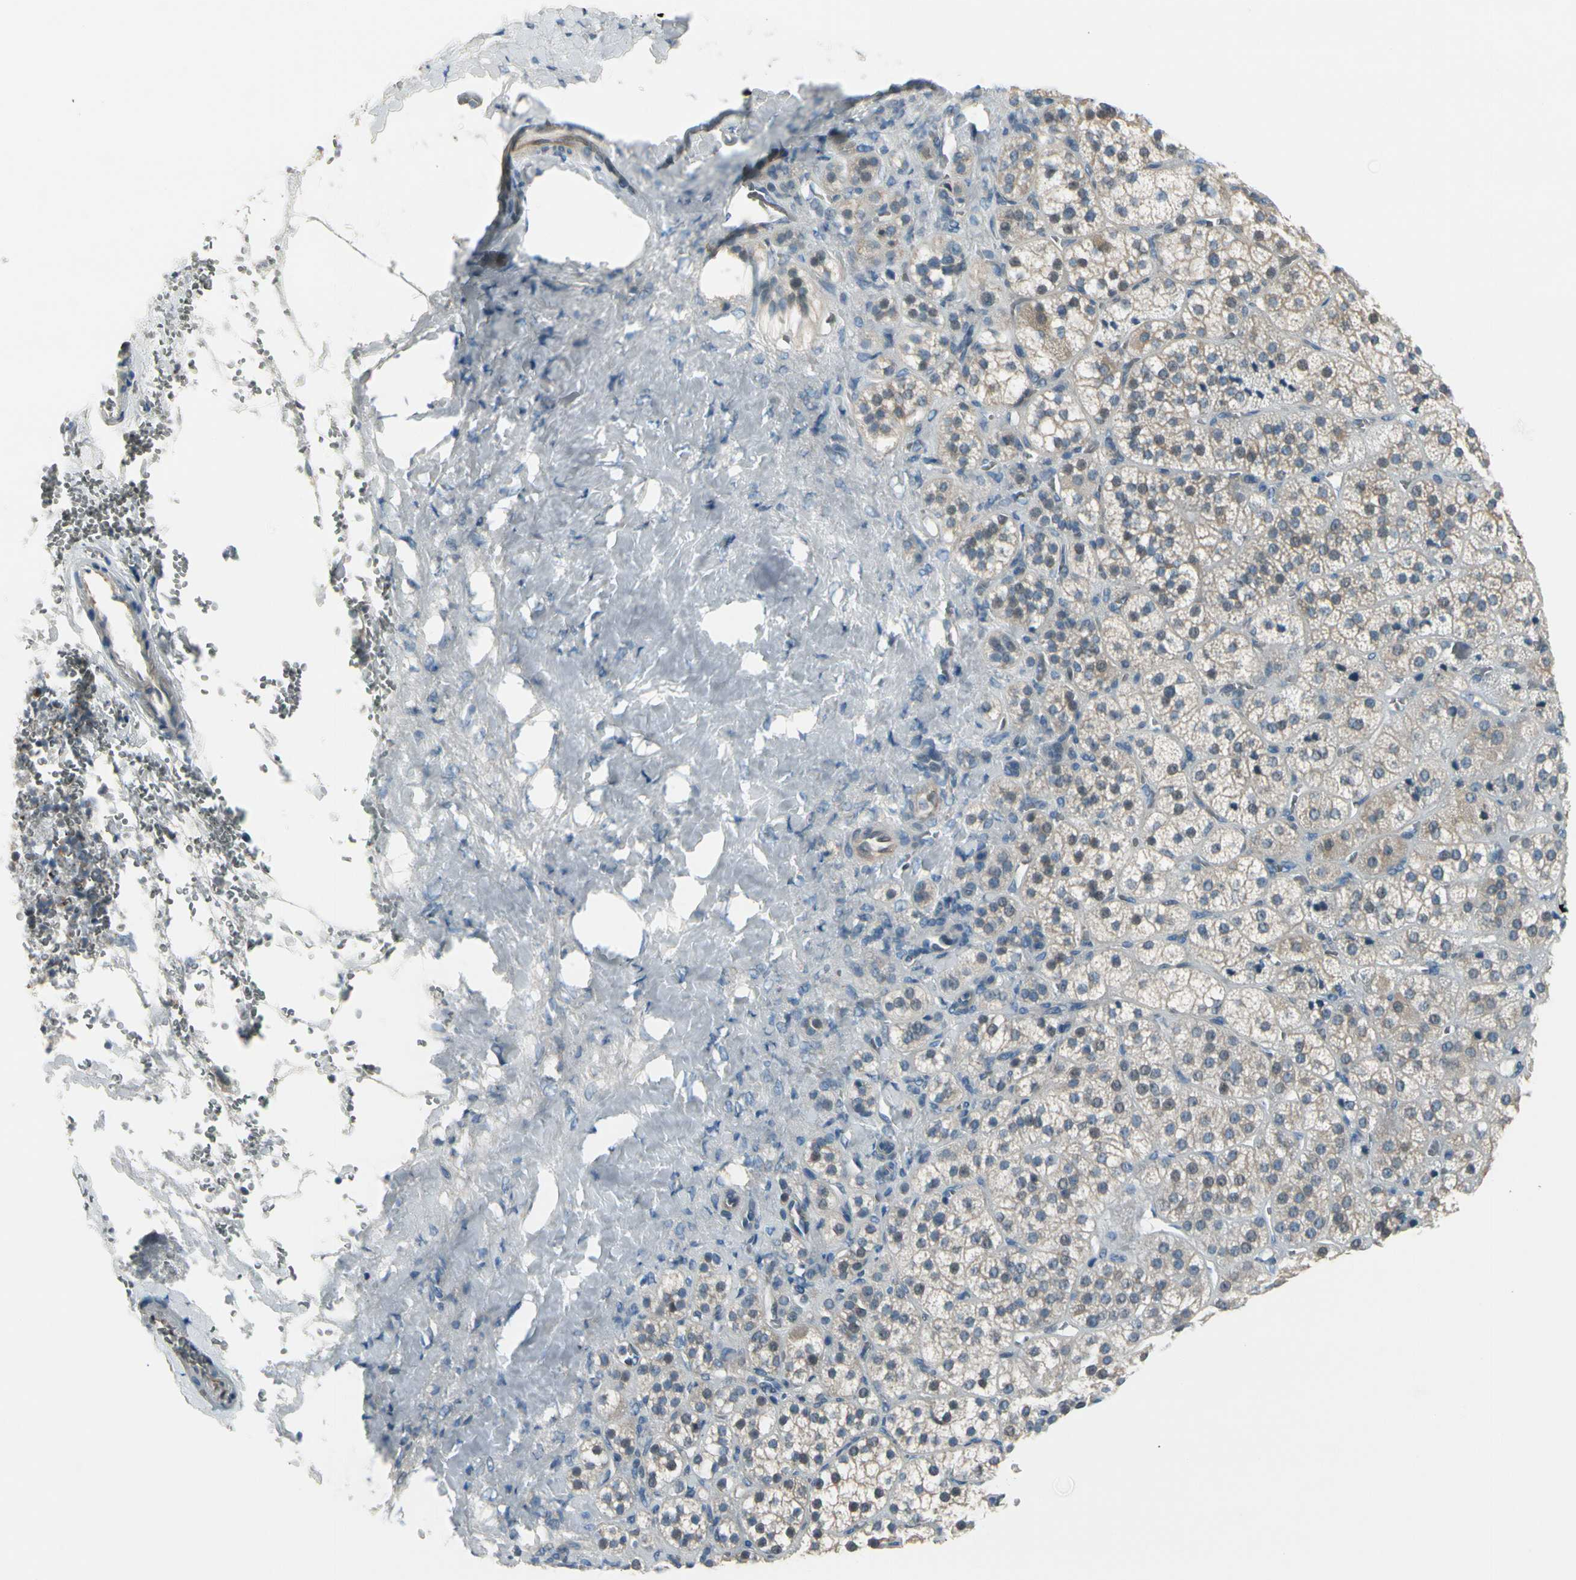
{"staining": {"intensity": "moderate", "quantity": "<25%", "location": "cytoplasmic/membranous"}, "tissue": "adrenal gland", "cell_type": "Glandular cells", "image_type": "normal", "snomed": [{"axis": "morphology", "description": "Normal tissue, NOS"}, {"axis": "topography", "description": "Adrenal gland"}], "caption": "High-magnification brightfield microscopy of normal adrenal gland stained with DAB (brown) and counterstained with hematoxylin (blue). glandular cells exhibit moderate cytoplasmic/membranous expression is appreciated in about<25% of cells. Using DAB (3,3'-diaminobenzidine) (brown) and hematoxylin (blue) stains, captured at high magnification using brightfield microscopy.", "gene": "CFAP36", "patient": {"sex": "female", "age": 71}}